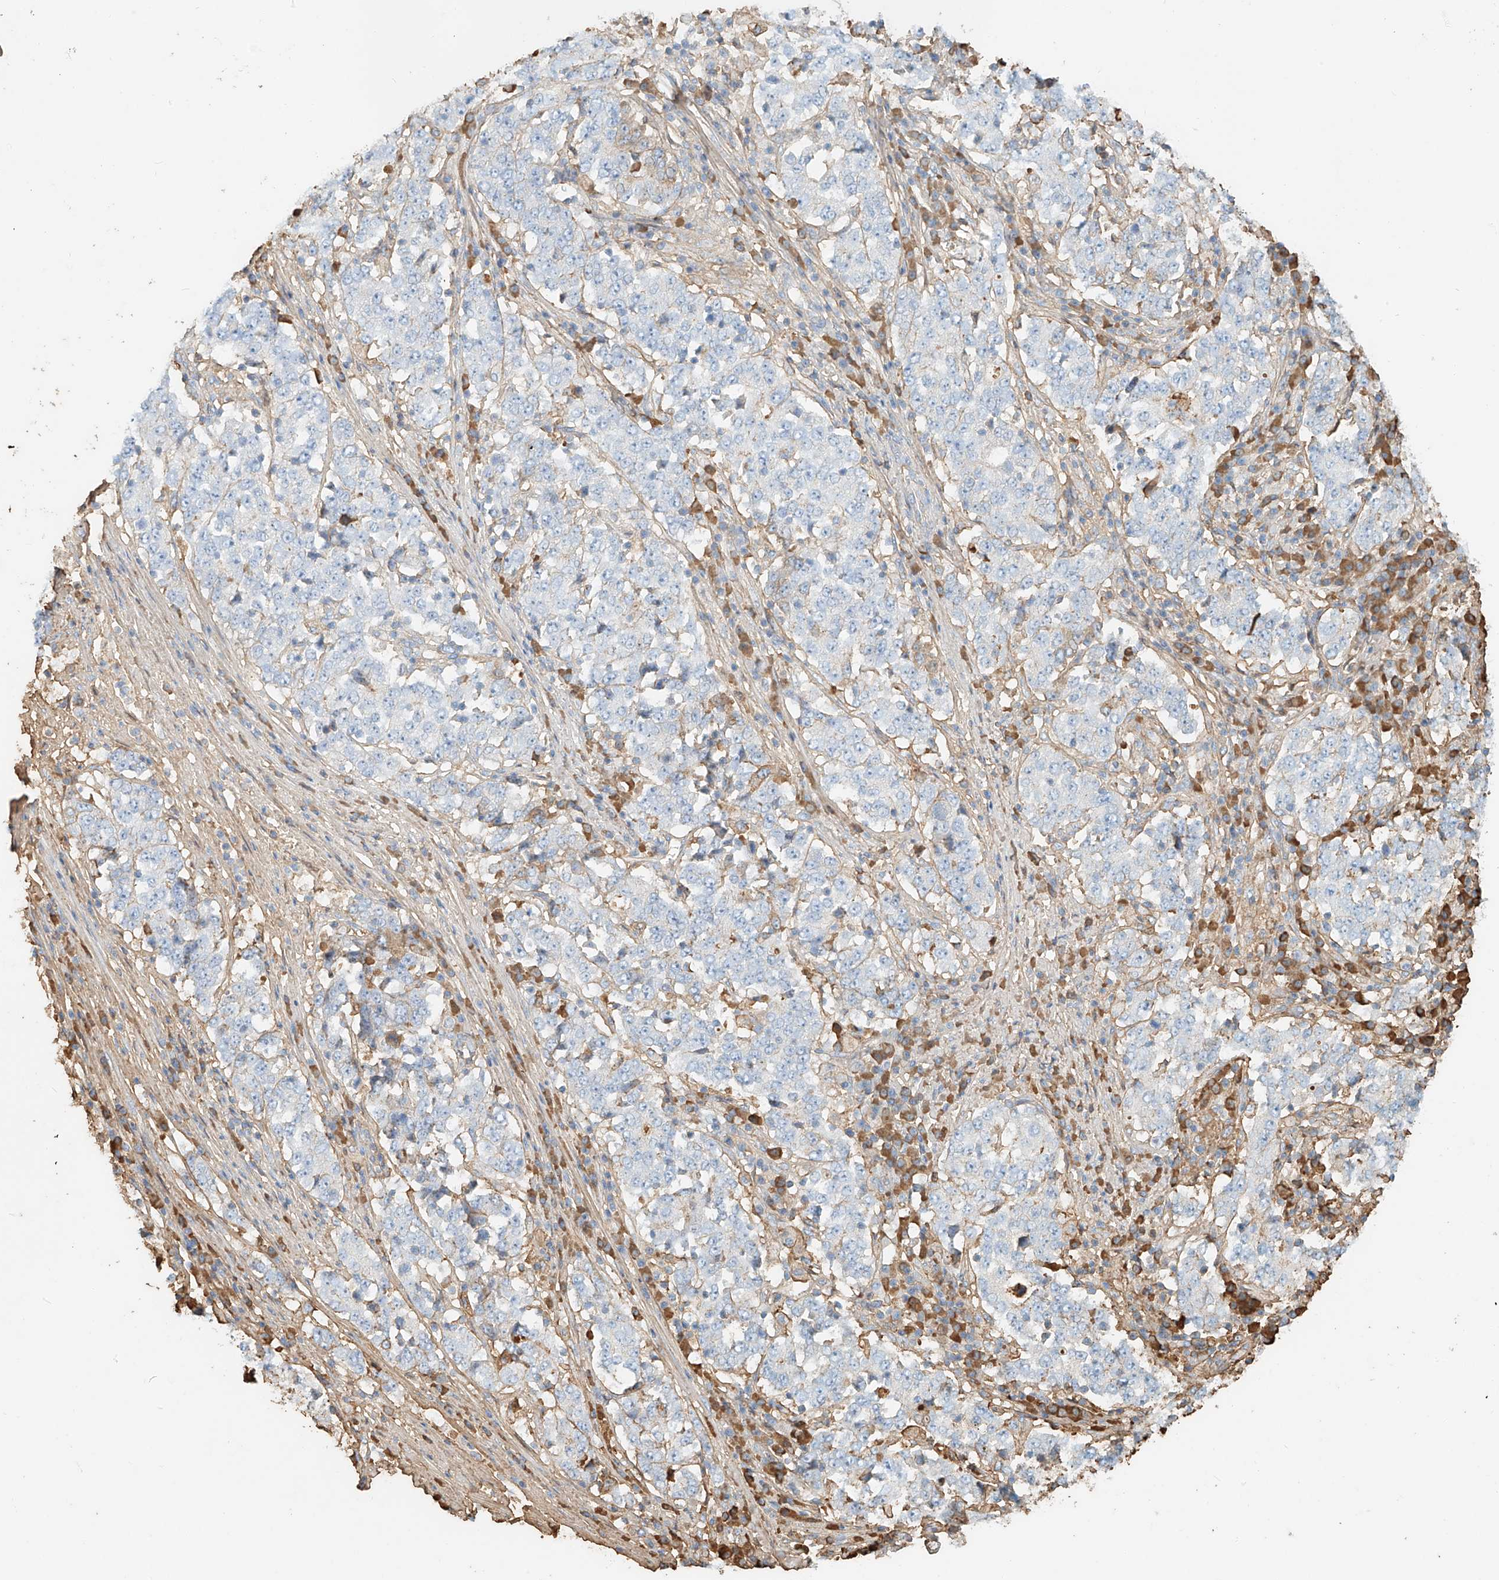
{"staining": {"intensity": "negative", "quantity": "none", "location": "none"}, "tissue": "stomach cancer", "cell_type": "Tumor cells", "image_type": "cancer", "snomed": [{"axis": "morphology", "description": "Adenocarcinoma, NOS"}, {"axis": "topography", "description": "Stomach"}], "caption": "An IHC micrograph of stomach adenocarcinoma is shown. There is no staining in tumor cells of stomach adenocarcinoma.", "gene": "ZFP30", "patient": {"sex": "male", "age": 59}}